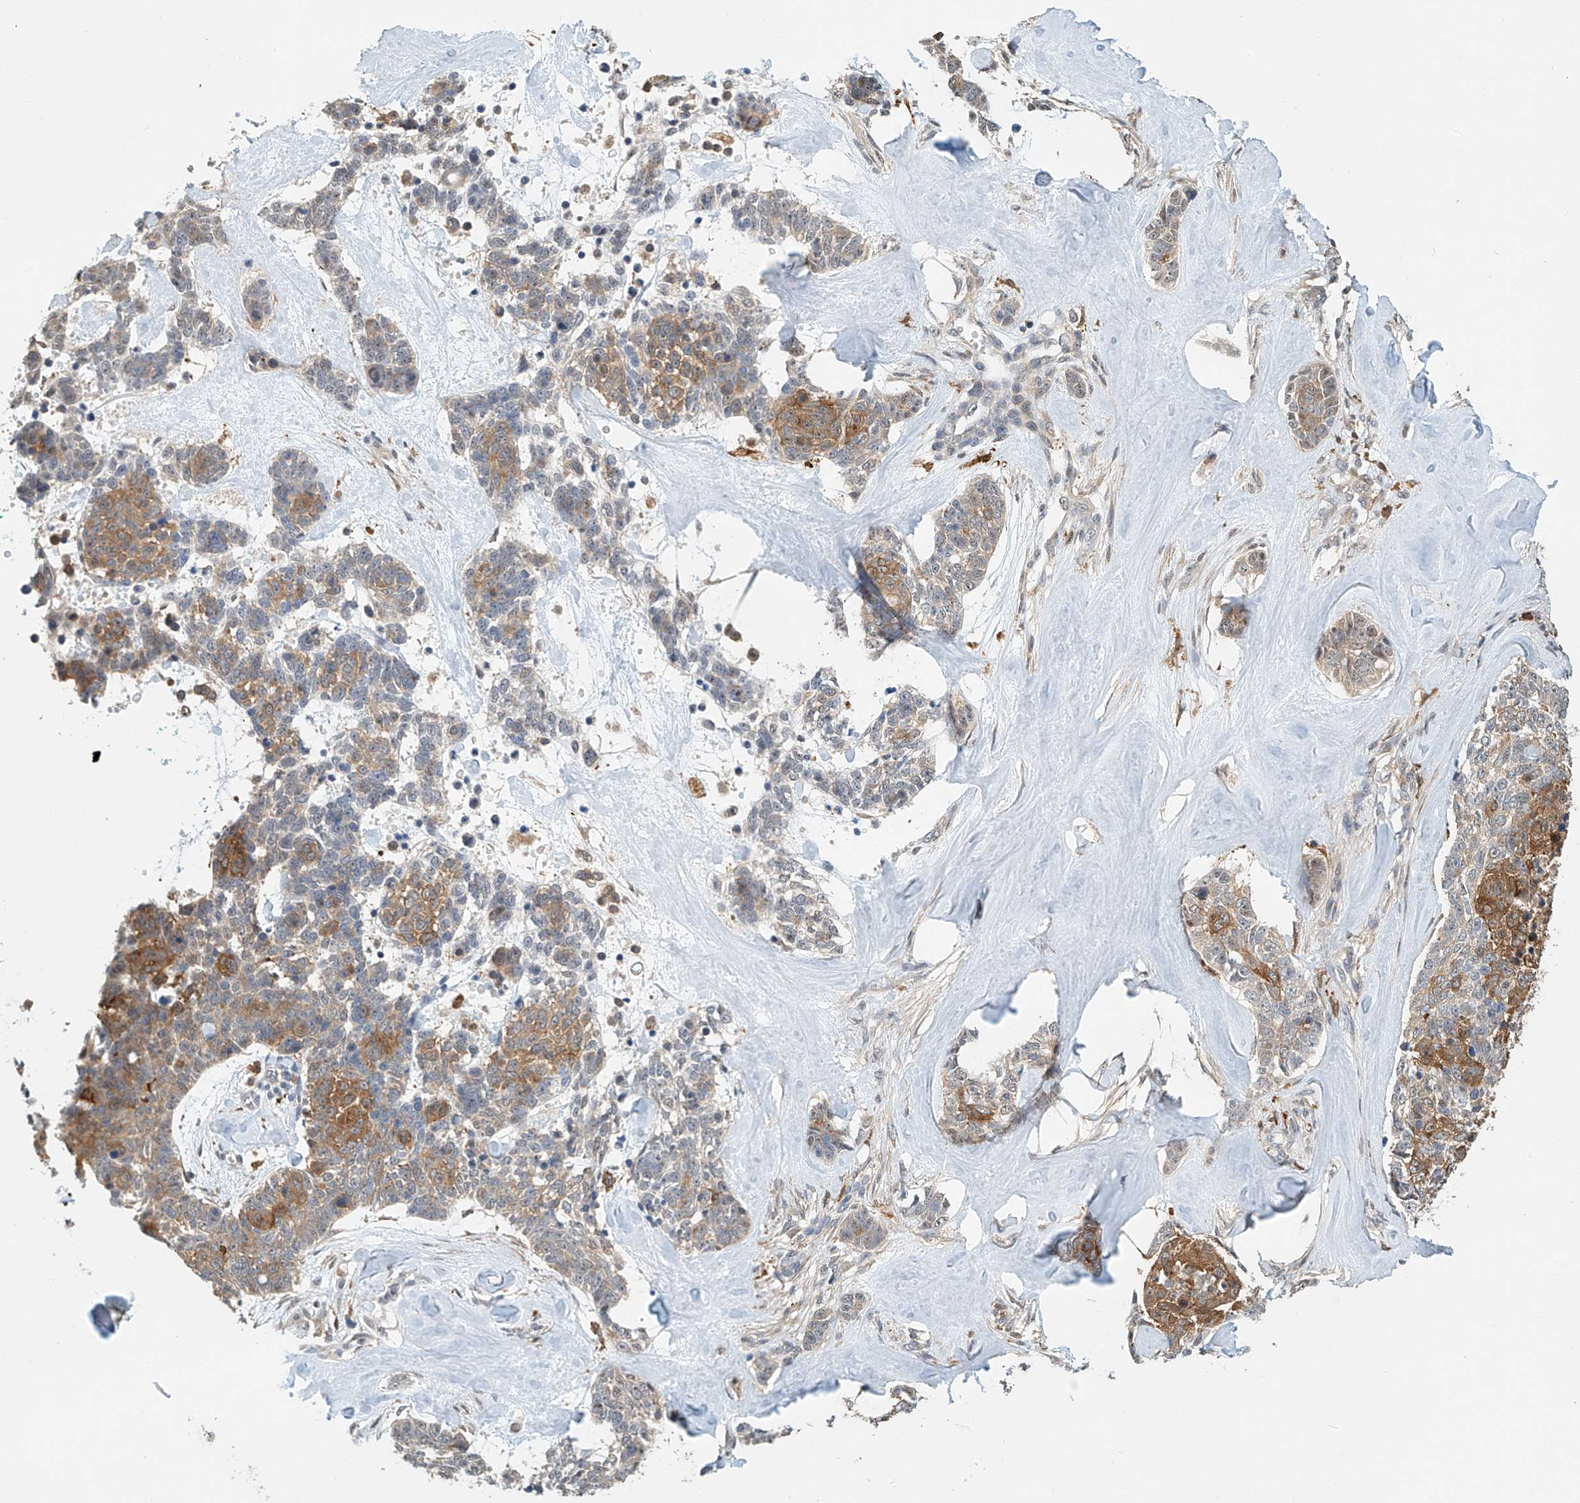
{"staining": {"intensity": "moderate", "quantity": "25%-75%", "location": "cytoplasmic/membranous"}, "tissue": "skin cancer", "cell_type": "Tumor cells", "image_type": "cancer", "snomed": [{"axis": "morphology", "description": "Basal cell carcinoma"}, {"axis": "topography", "description": "Skin"}], "caption": "Tumor cells show medium levels of moderate cytoplasmic/membranous staining in approximately 25%-75% of cells in human skin cancer (basal cell carcinoma).", "gene": "MICAL1", "patient": {"sex": "female", "age": 81}}